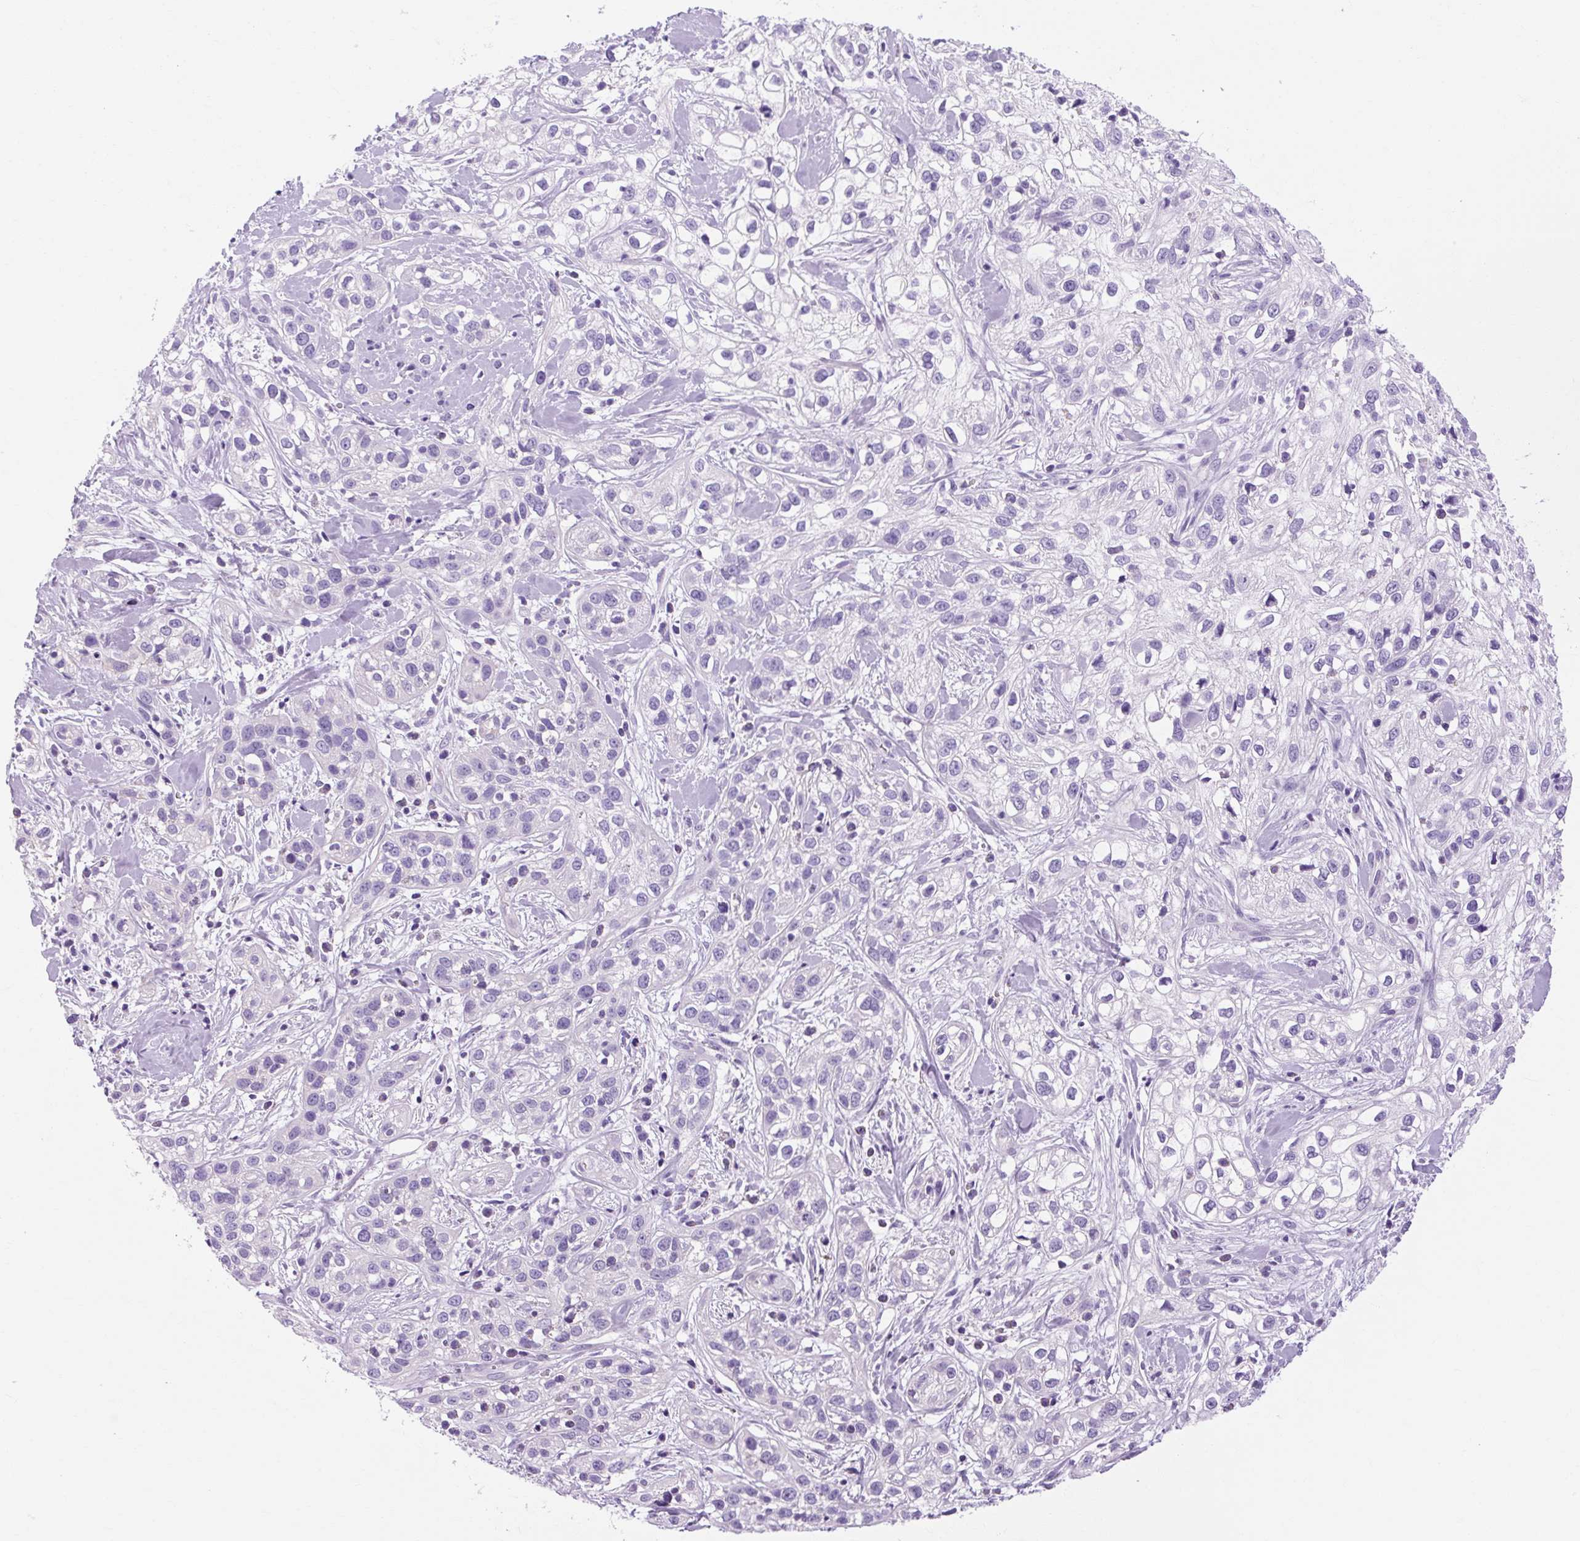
{"staining": {"intensity": "negative", "quantity": "none", "location": "none"}, "tissue": "skin cancer", "cell_type": "Tumor cells", "image_type": "cancer", "snomed": [{"axis": "morphology", "description": "Squamous cell carcinoma, NOS"}, {"axis": "topography", "description": "Skin"}], "caption": "This histopathology image is of skin squamous cell carcinoma stained with IHC to label a protein in brown with the nuclei are counter-stained blue. There is no staining in tumor cells.", "gene": "OOEP", "patient": {"sex": "male", "age": 82}}